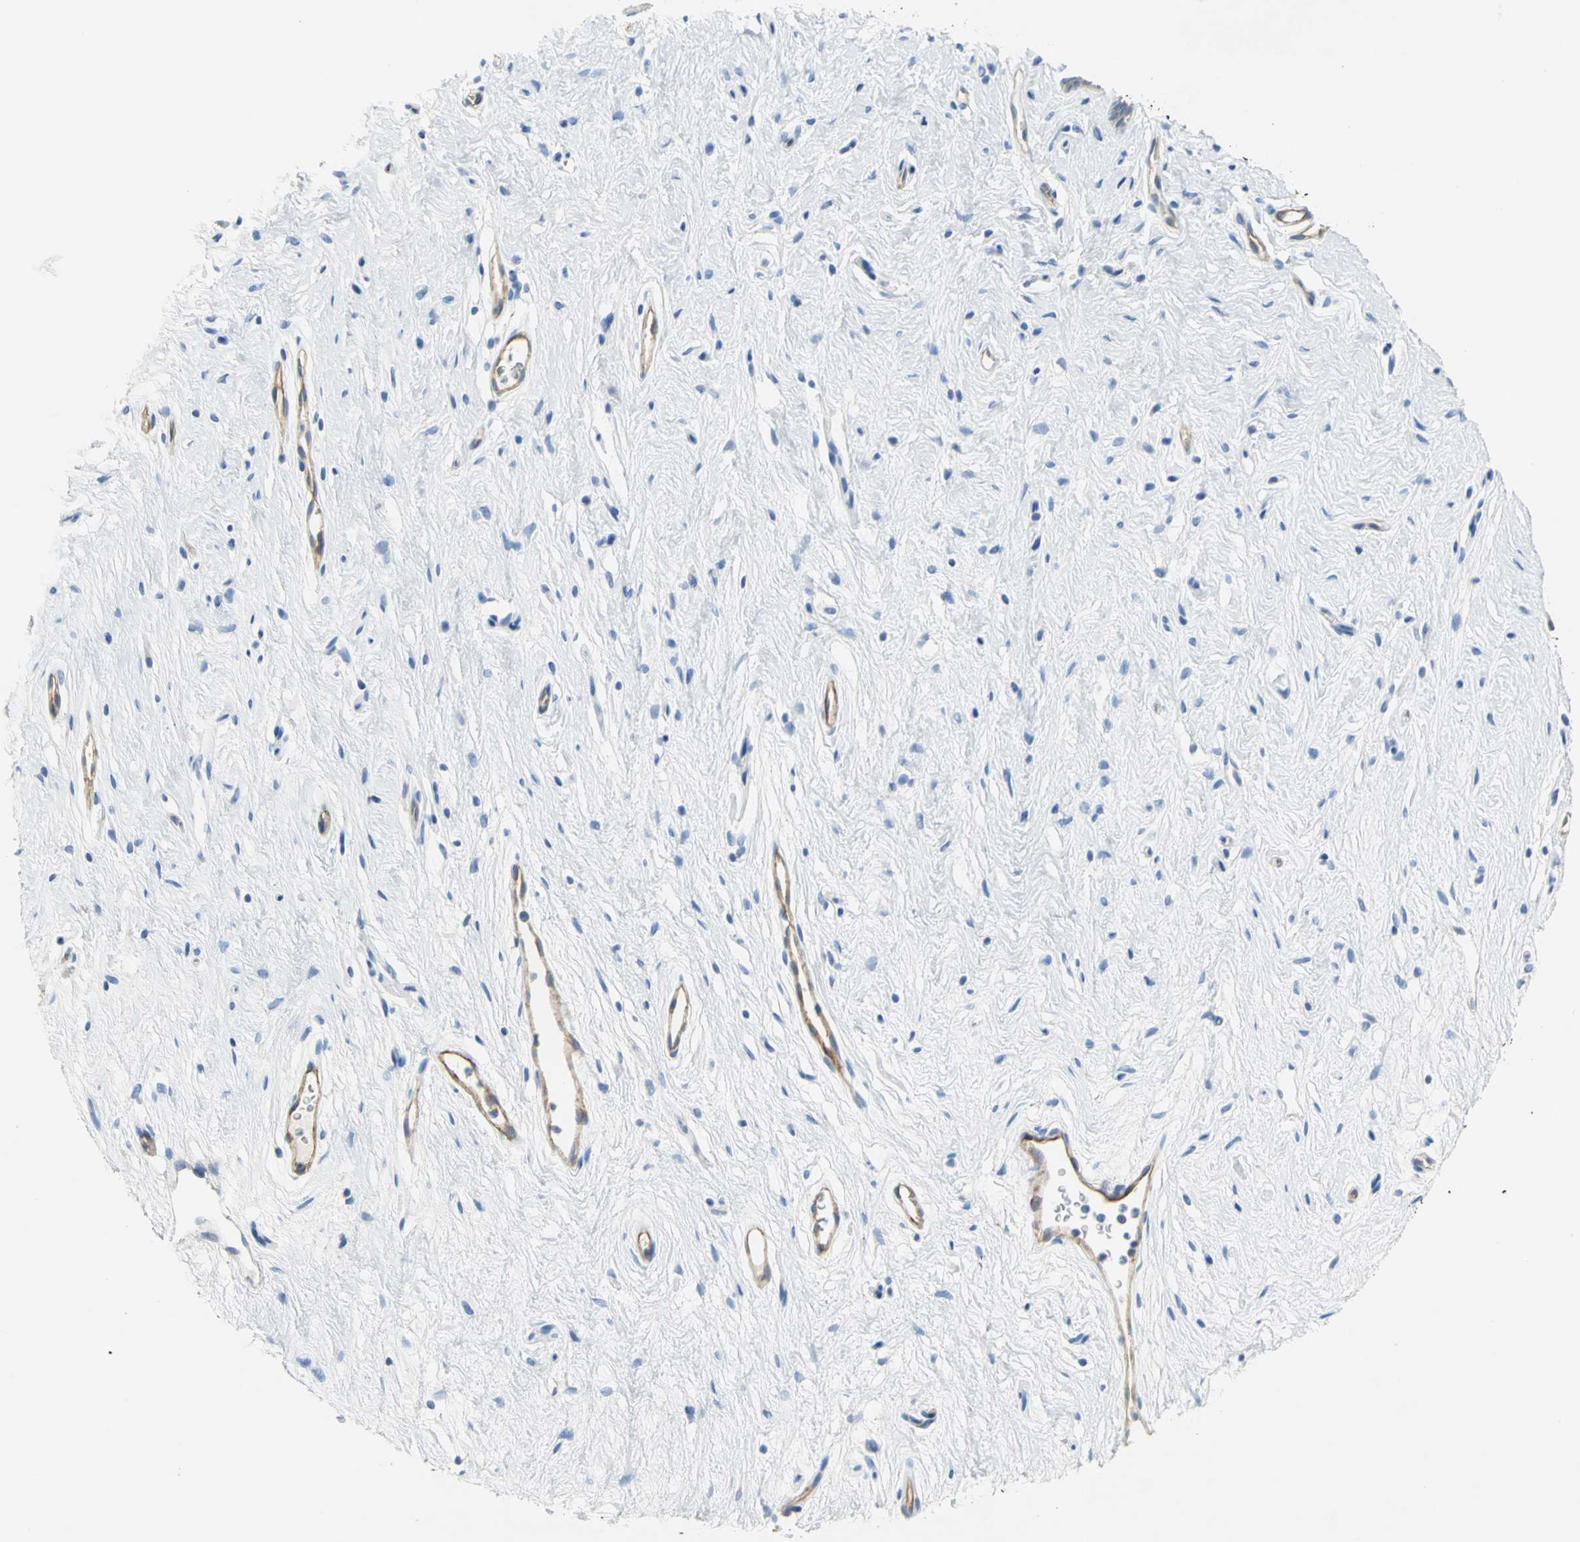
{"staining": {"intensity": "weak", "quantity": ">75%", "location": "cytoplasmic/membranous"}, "tissue": "vagina", "cell_type": "Squamous epithelial cells", "image_type": "normal", "snomed": [{"axis": "morphology", "description": "Normal tissue, NOS"}, {"axis": "topography", "description": "Vagina"}], "caption": "Immunohistochemistry (IHC) image of benign vagina: vagina stained using IHC displays low levels of weak protein expression localized specifically in the cytoplasmic/membranous of squamous epithelial cells, appearing as a cytoplasmic/membranous brown color.", "gene": "FLNB", "patient": {"sex": "female", "age": 44}}